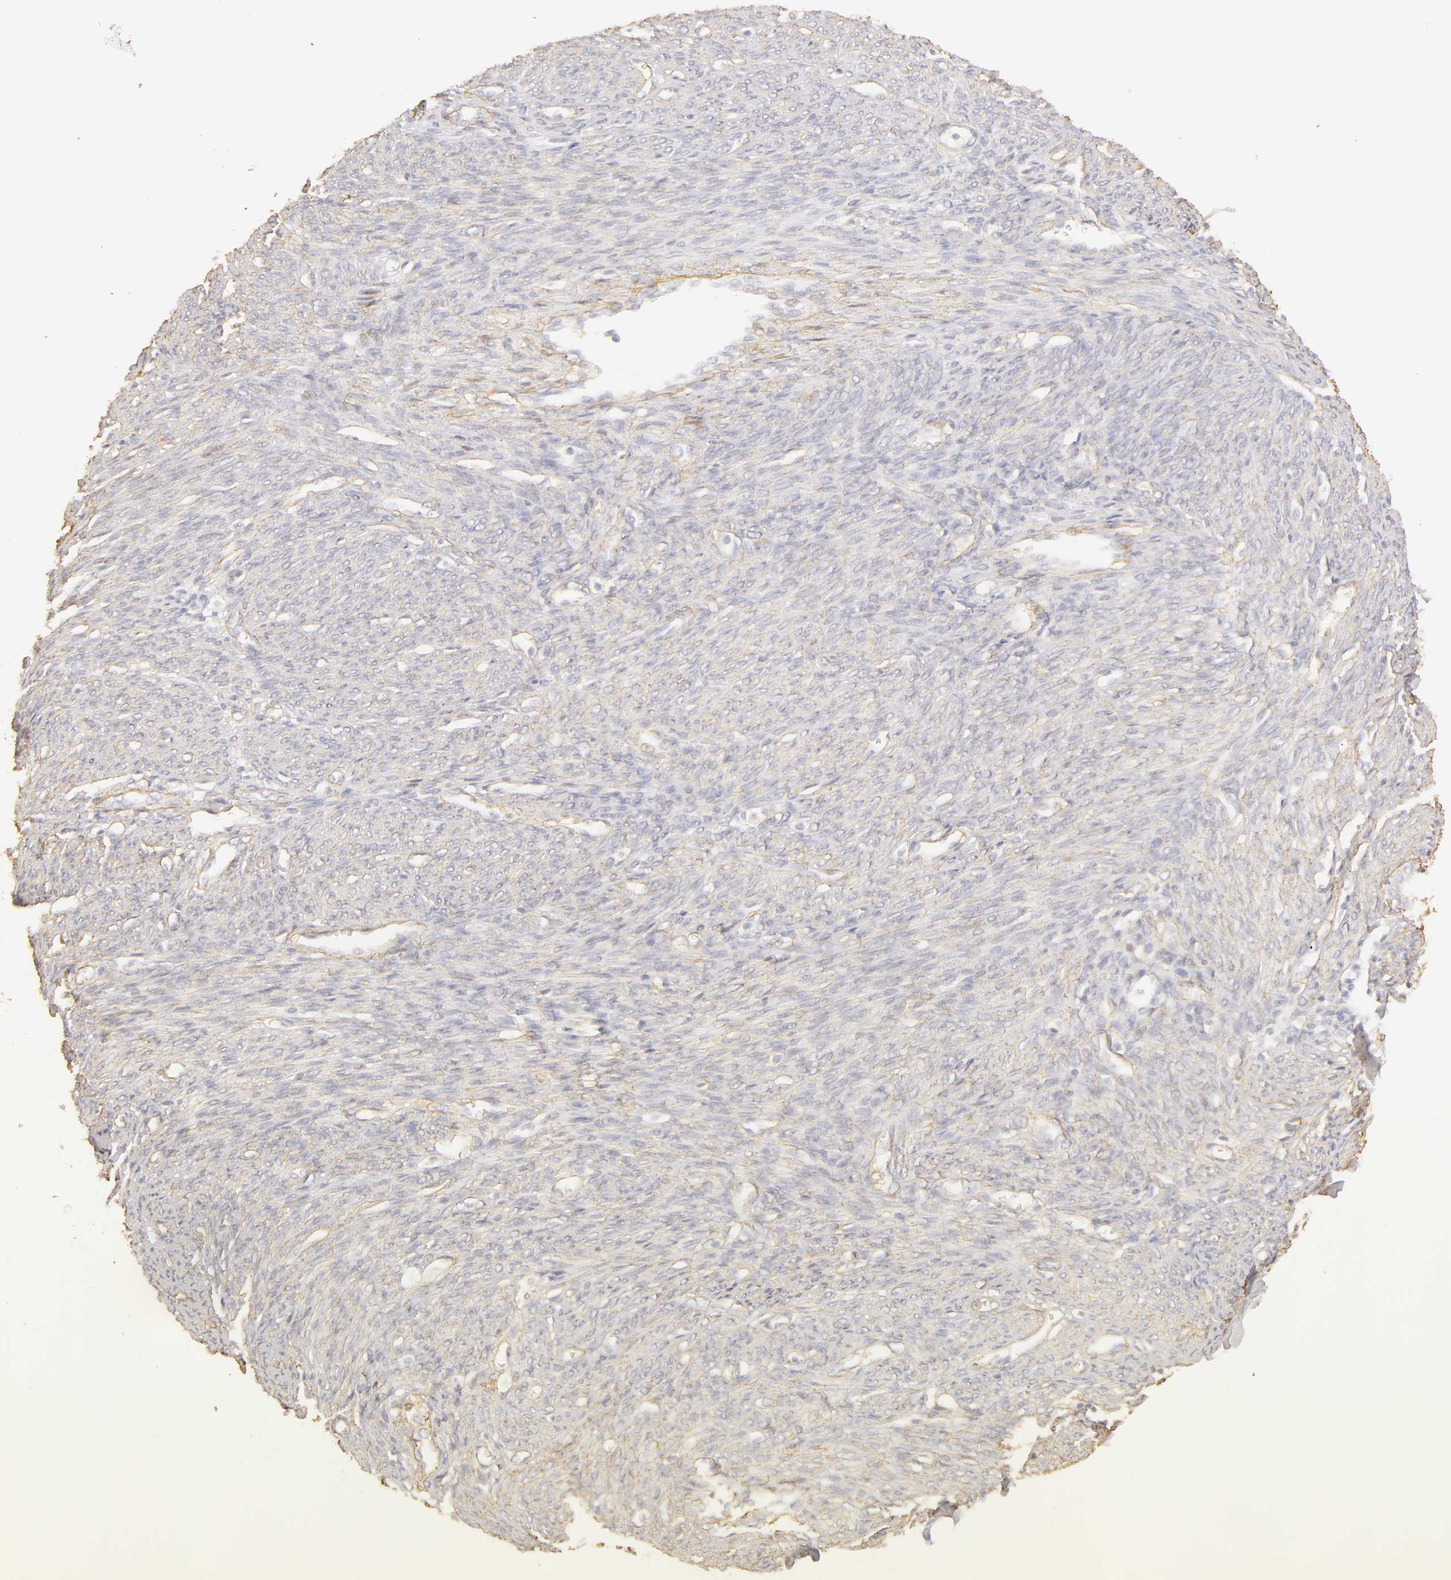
{"staining": {"intensity": "weak", "quantity": ">75%", "location": "cytoplasmic/membranous"}, "tissue": "endometrium", "cell_type": "Cells in endometrial stroma", "image_type": "normal", "snomed": [{"axis": "morphology", "description": "Normal tissue, NOS"}, {"axis": "topography", "description": "Uterus"}], "caption": "The histopathology image shows staining of unremarkable endometrium, revealing weak cytoplasmic/membranous protein staining (brown color) within cells in endometrial stroma.", "gene": "COL4A1", "patient": {"sex": "female", "age": 83}}